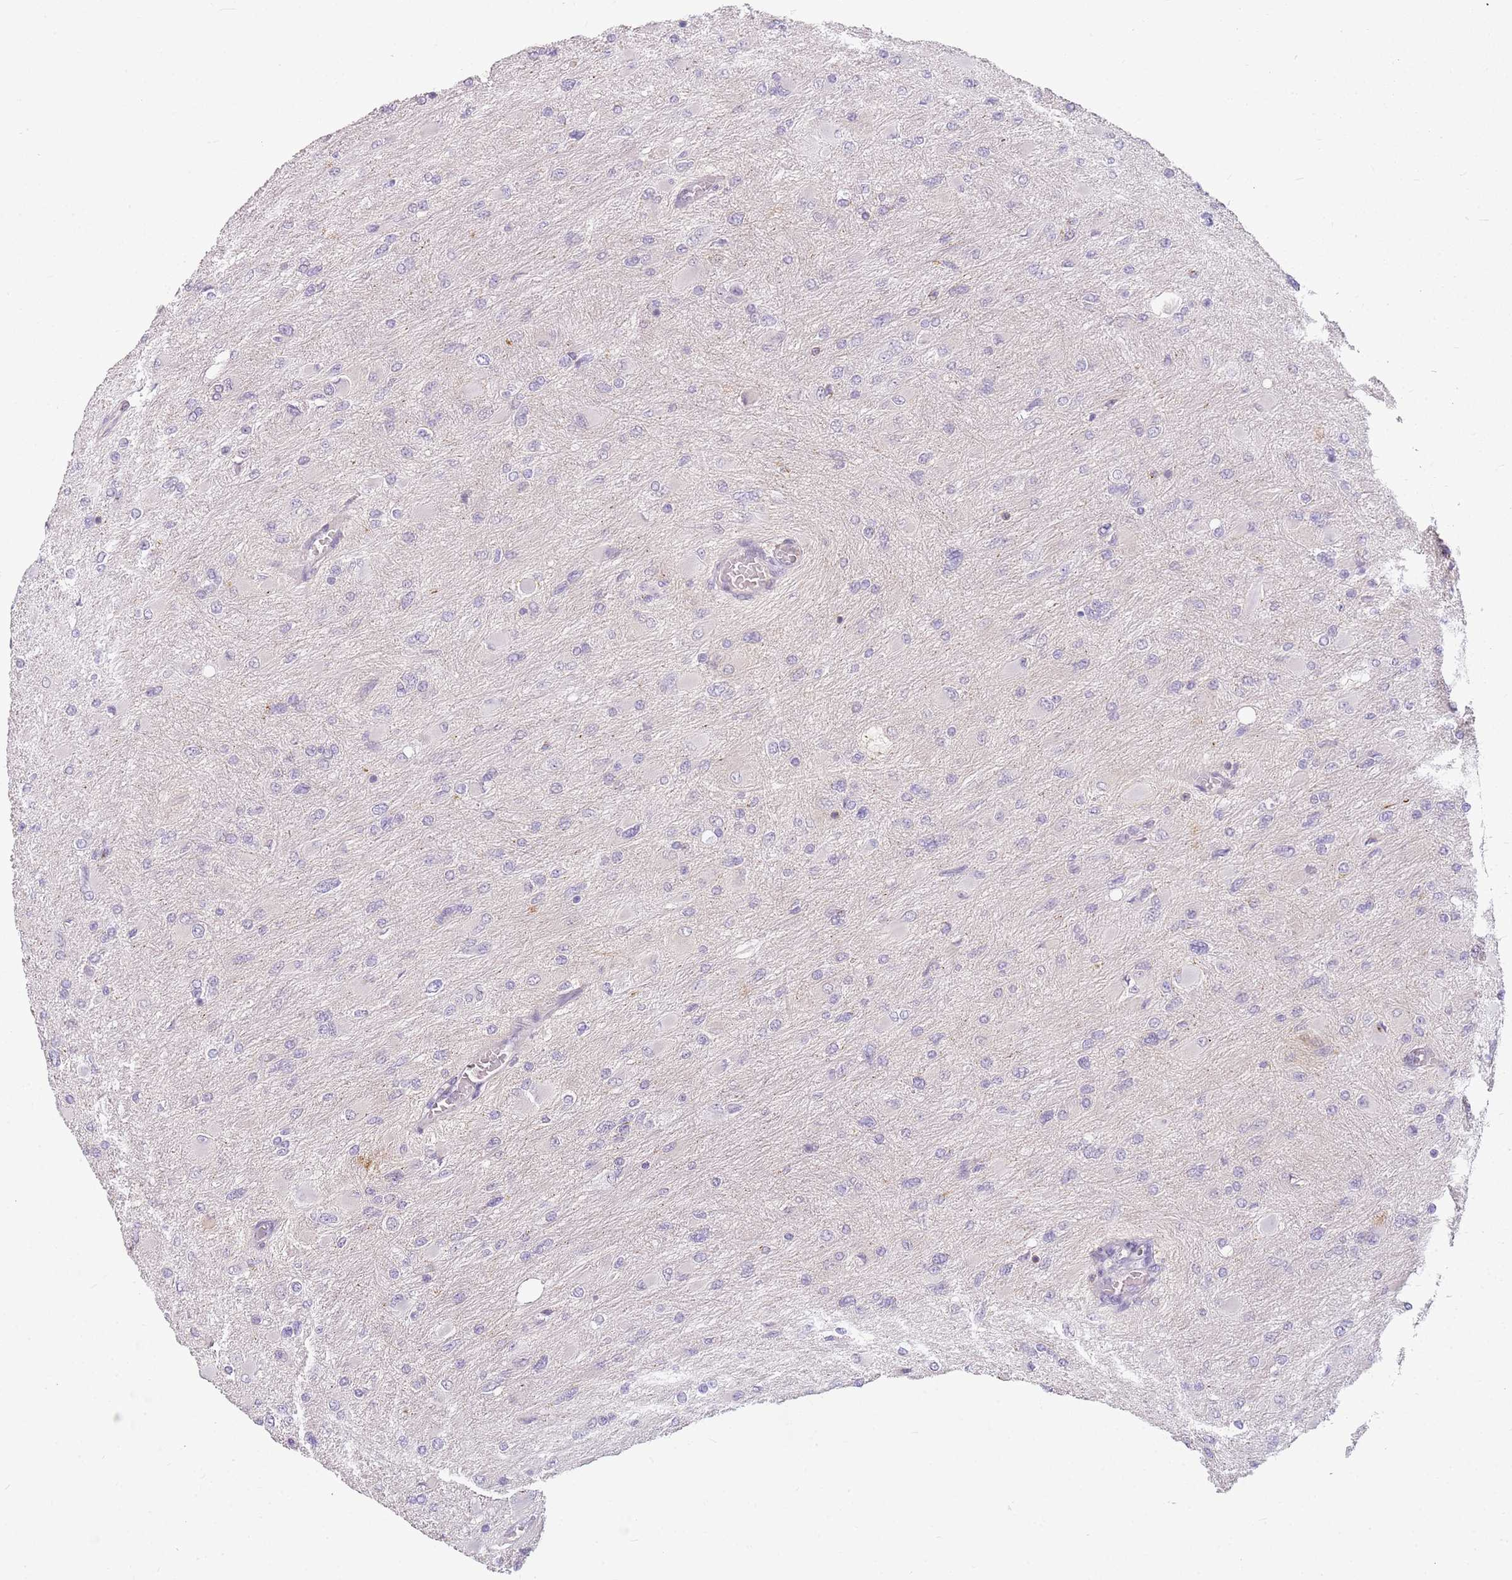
{"staining": {"intensity": "negative", "quantity": "none", "location": "none"}, "tissue": "glioma", "cell_type": "Tumor cells", "image_type": "cancer", "snomed": [{"axis": "morphology", "description": "Glioma, malignant, High grade"}, {"axis": "topography", "description": "Cerebral cortex"}], "caption": "IHC of human malignant glioma (high-grade) reveals no positivity in tumor cells.", "gene": "DEFB116", "patient": {"sex": "female", "age": 36}}